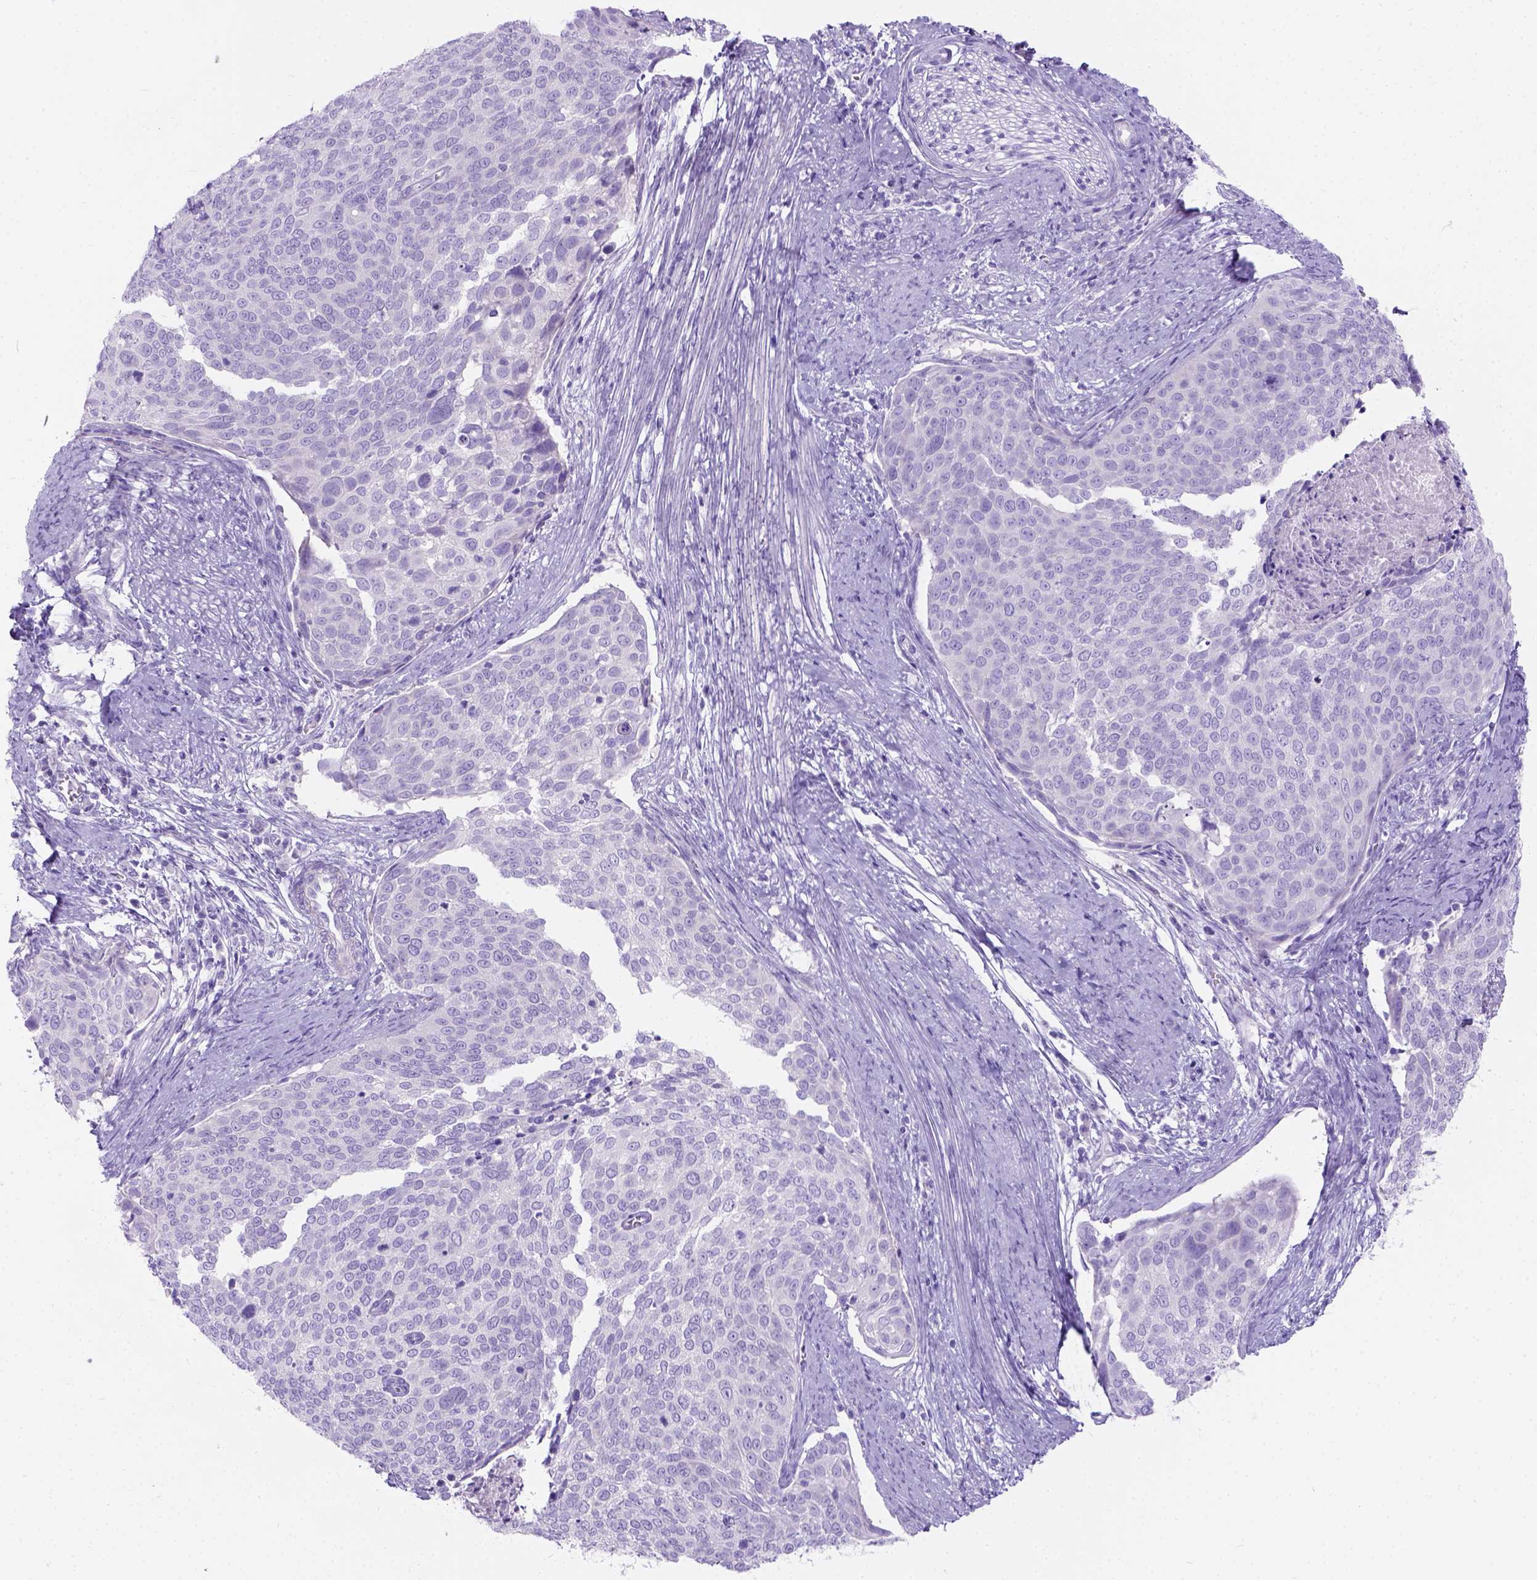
{"staining": {"intensity": "negative", "quantity": "none", "location": "none"}, "tissue": "cervical cancer", "cell_type": "Tumor cells", "image_type": "cancer", "snomed": [{"axis": "morphology", "description": "Squamous cell carcinoma, NOS"}, {"axis": "topography", "description": "Cervix"}], "caption": "Tumor cells are negative for protein expression in human cervical squamous cell carcinoma. The staining was performed using DAB to visualize the protein expression in brown, while the nuclei were stained in blue with hematoxylin (Magnification: 20x).", "gene": "C7orf57", "patient": {"sex": "female", "age": 39}}